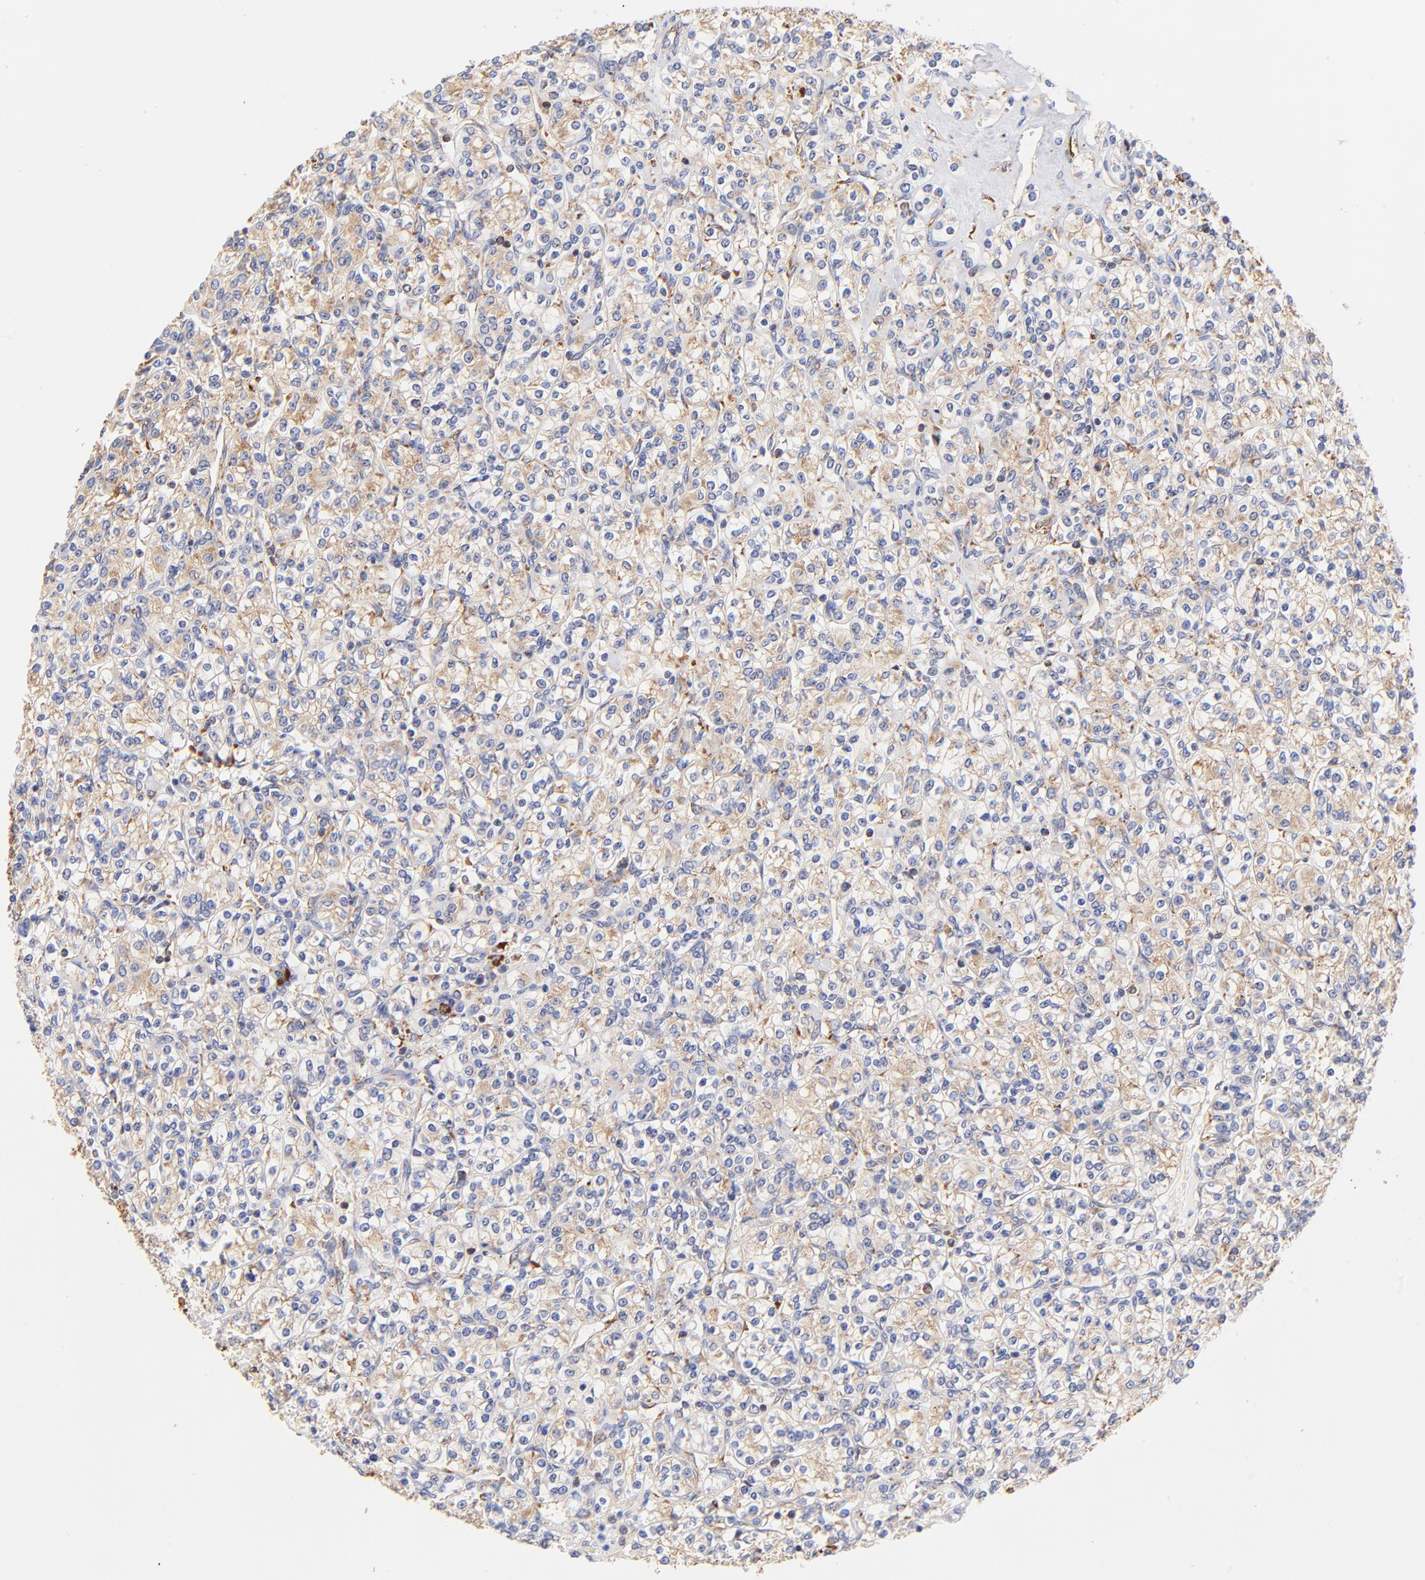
{"staining": {"intensity": "weak", "quantity": "25%-75%", "location": "cytoplasmic/membranous"}, "tissue": "renal cancer", "cell_type": "Tumor cells", "image_type": "cancer", "snomed": [{"axis": "morphology", "description": "Adenocarcinoma, NOS"}, {"axis": "topography", "description": "Kidney"}], "caption": "Renal cancer (adenocarcinoma) tissue exhibits weak cytoplasmic/membranous expression in about 25%-75% of tumor cells, visualized by immunohistochemistry. The protein of interest is stained brown, and the nuclei are stained in blue (DAB (3,3'-diaminobenzidine) IHC with brightfield microscopy, high magnification).", "gene": "RPL27", "patient": {"sex": "male", "age": 77}}